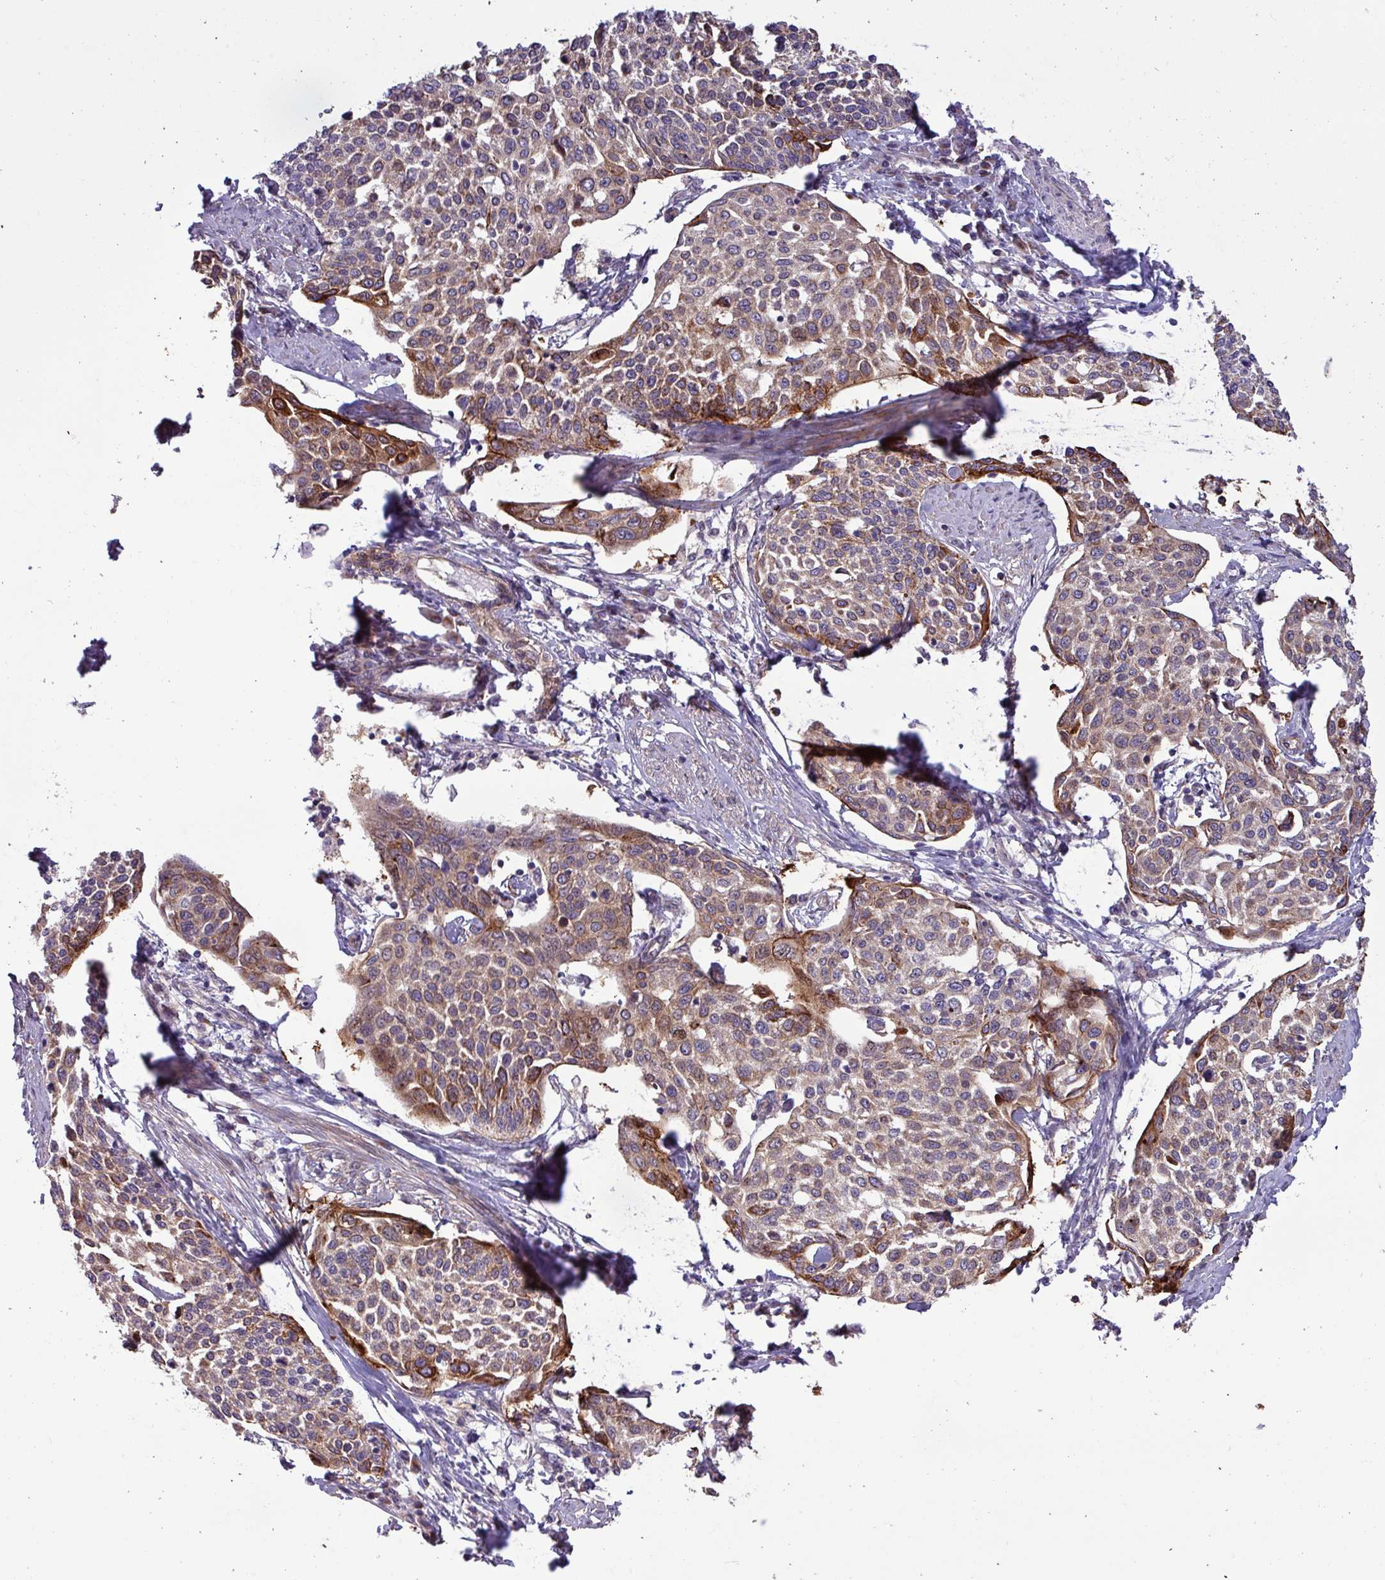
{"staining": {"intensity": "strong", "quantity": "<25%", "location": "cytoplasmic/membranous"}, "tissue": "cervical cancer", "cell_type": "Tumor cells", "image_type": "cancer", "snomed": [{"axis": "morphology", "description": "Squamous cell carcinoma, NOS"}, {"axis": "topography", "description": "Cervix"}], "caption": "Strong cytoplasmic/membranous positivity for a protein is identified in approximately <25% of tumor cells of squamous cell carcinoma (cervical) using immunohistochemistry (IHC).", "gene": "CNTRL", "patient": {"sex": "female", "age": 34}}